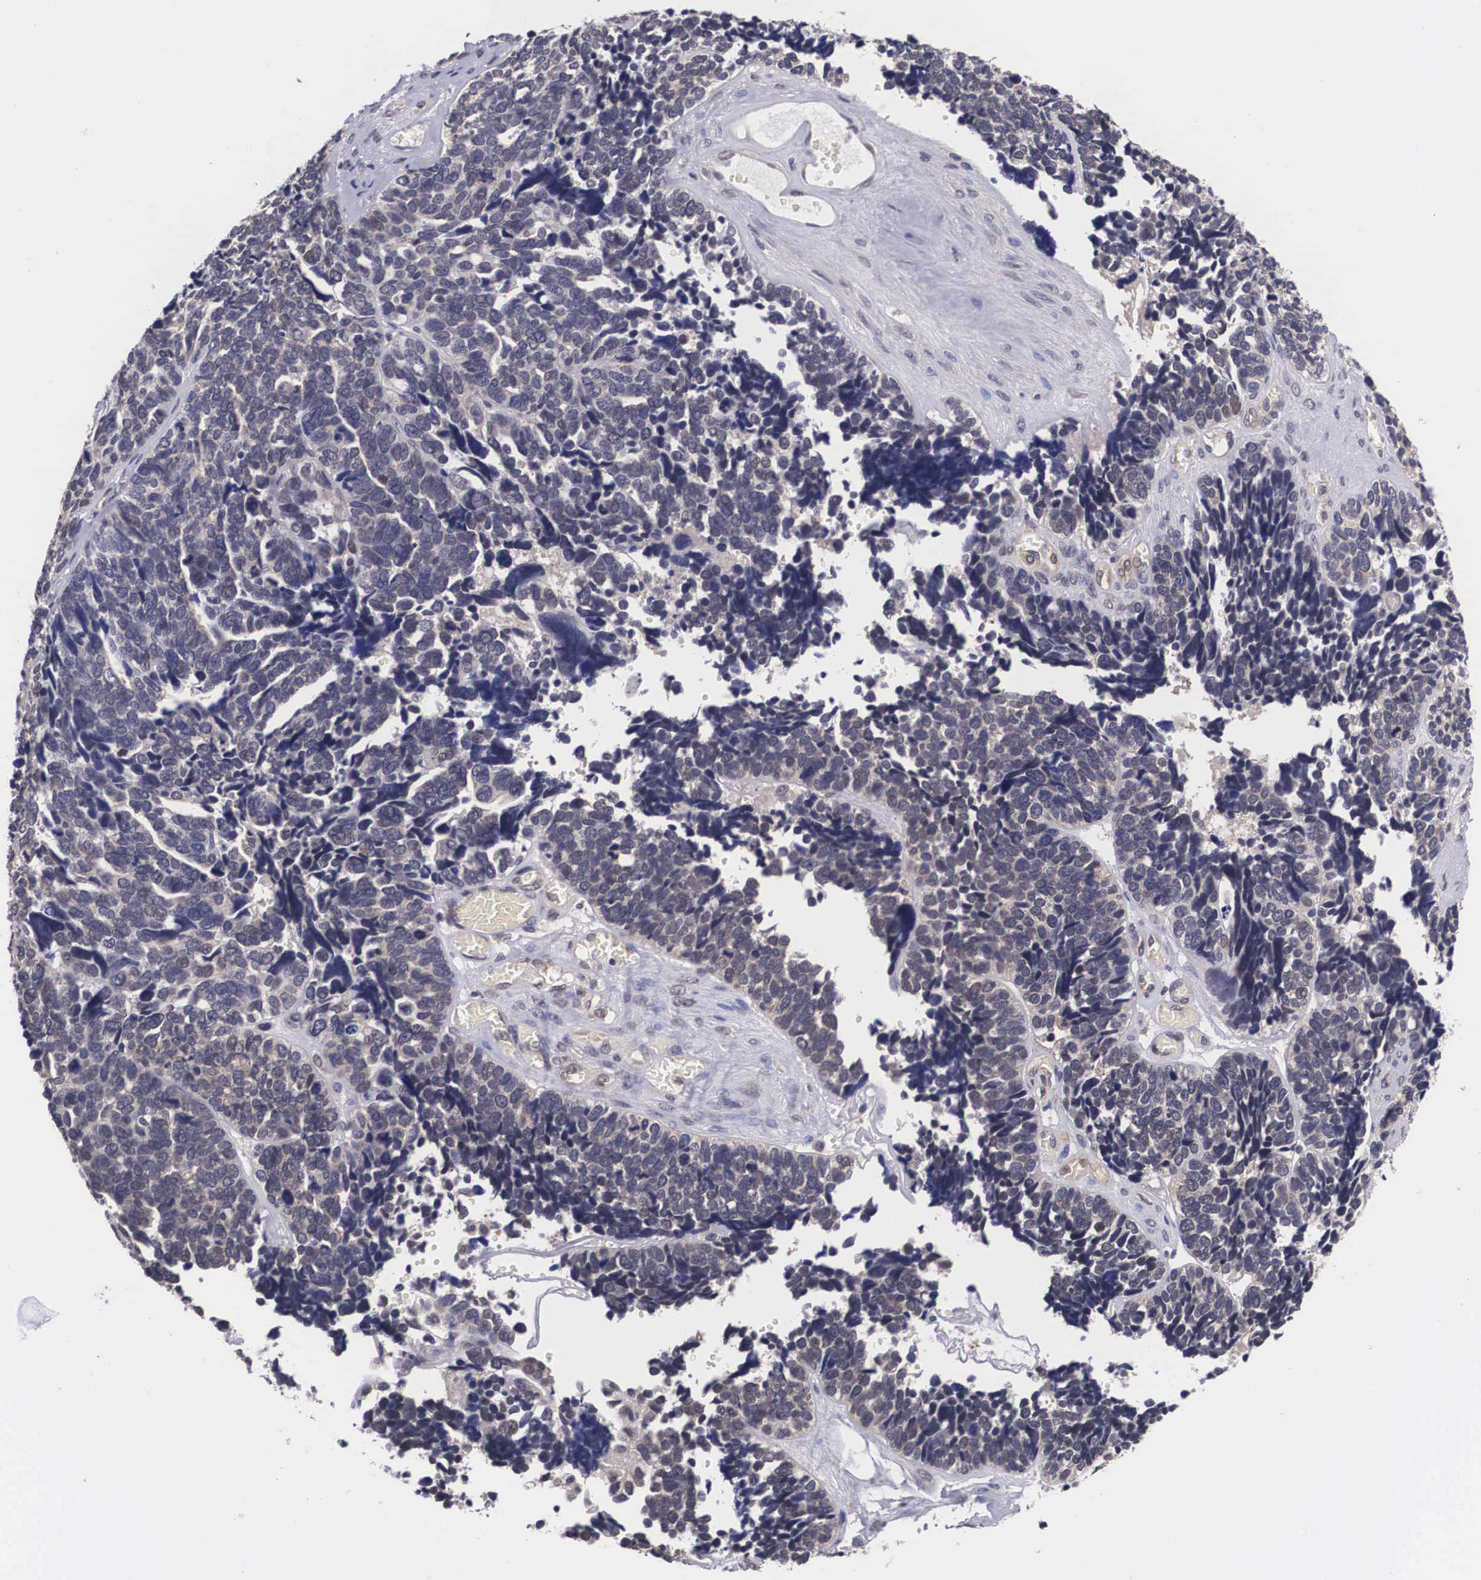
{"staining": {"intensity": "weak", "quantity": "<25%", "location": "cytoplasmic/membranous"}, "tissue": "ovarian cancer", "cell_type": "Tumor cells", "image_type": "cancer", "snomed": [{"axis": "morphology", "description": "Cystadenocarcinoma, serous, NOS"}, {"axis": "topography", "description": "Ovary"}], "caption": "IHC of ovarian cancer (serous cystadenocarcinoma) shows no expression in tumor cells.", "gene": "OTX2", "patient": {"sex": "female", "age": 77}}